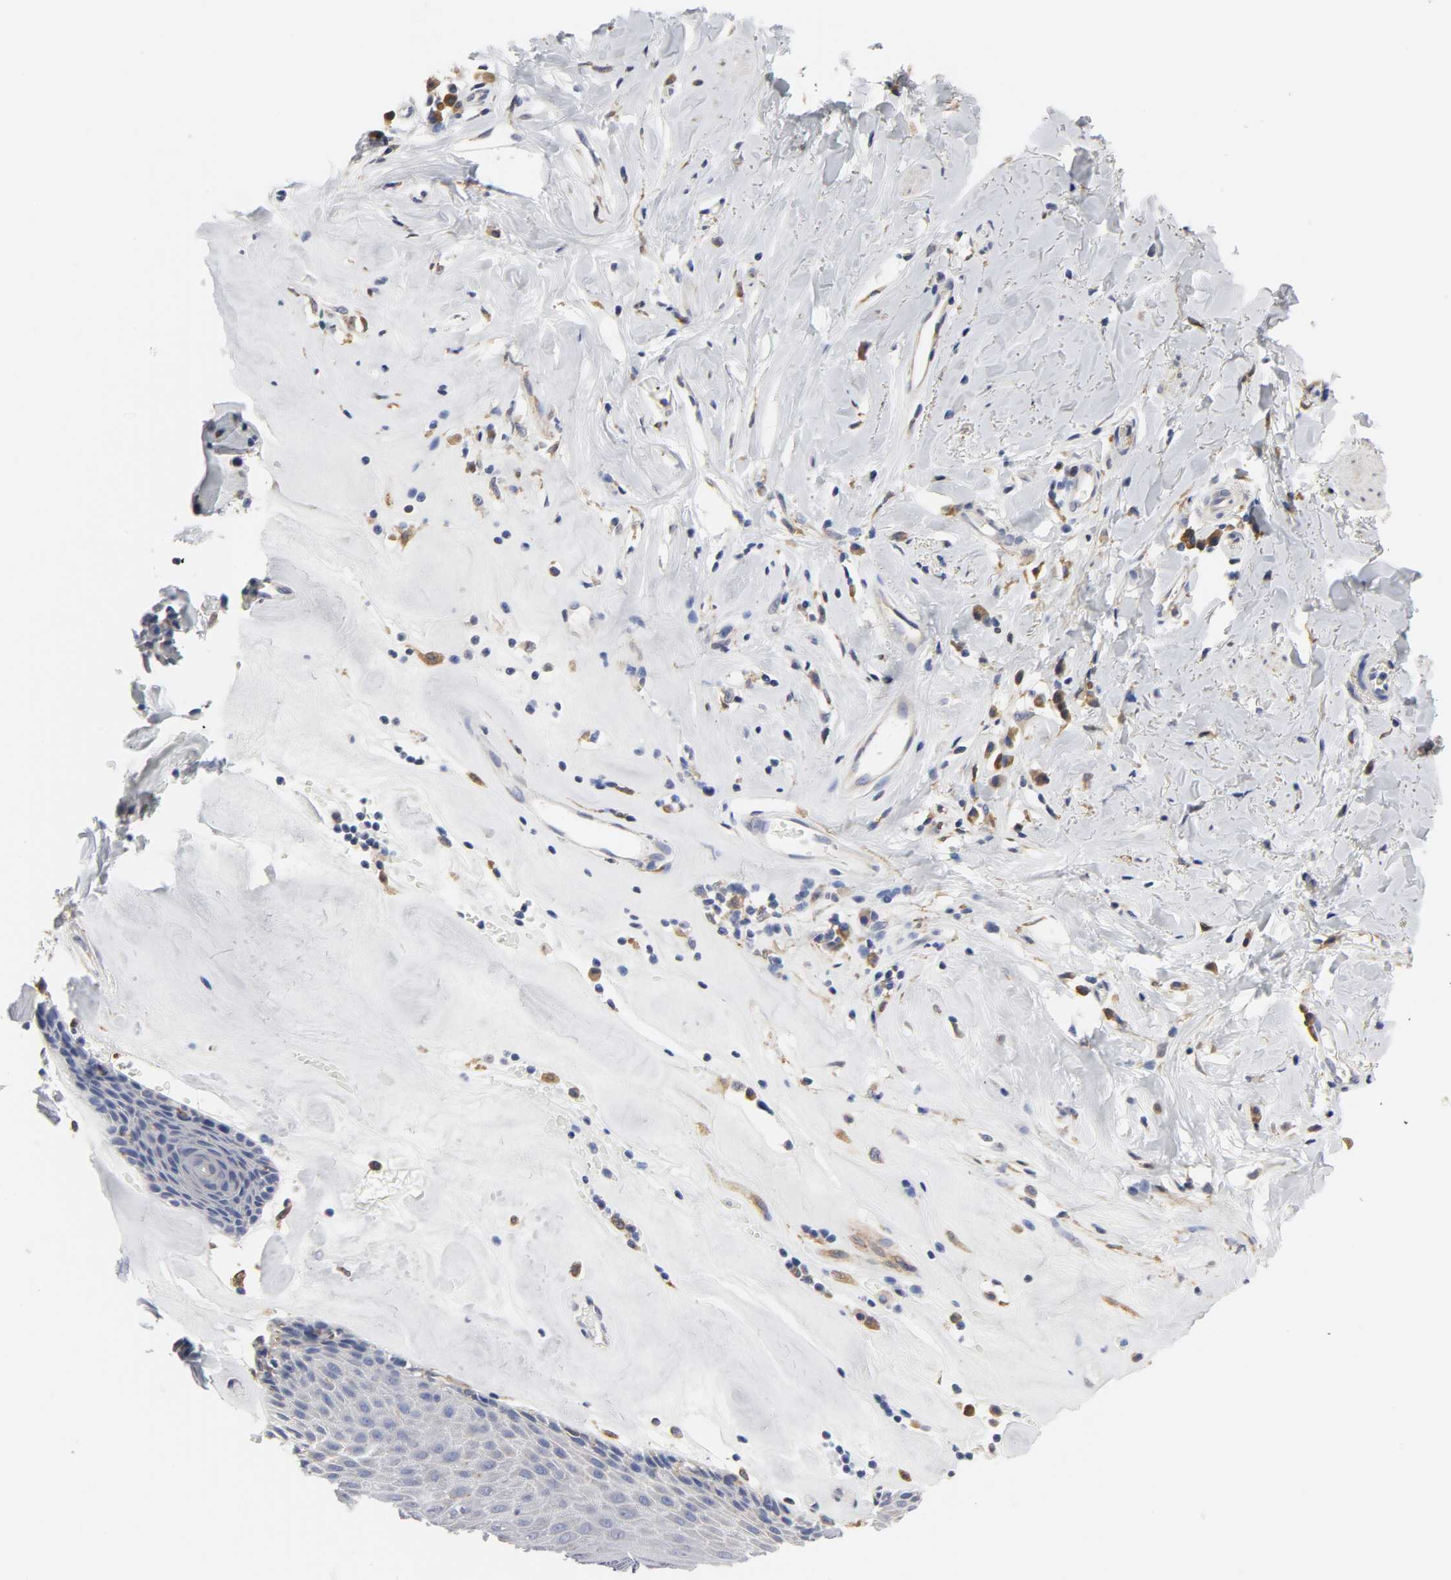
{"staining": {"intensity": "negative", "quantity": "none", "location": "none"}, "tissue": "skin", "cell_type": "Epidermal cells", "image_type": "normal", "snomed": [{"axis": "morphology", "description": "Normal tissue, NOS"}, {"axis": "morphology", "description": "Inflammation, NOS"}, {"axis": "topography", "description": "Vulva"}], "caption": "Immunohistochemistry image of benign skin: skin stained with DAB (3,3'-diaminobenzidine) demonstrates no significant protein positivity in epidermal cells.", "gene": "HCK", "patient": {"sex": "female", "age": 84}}